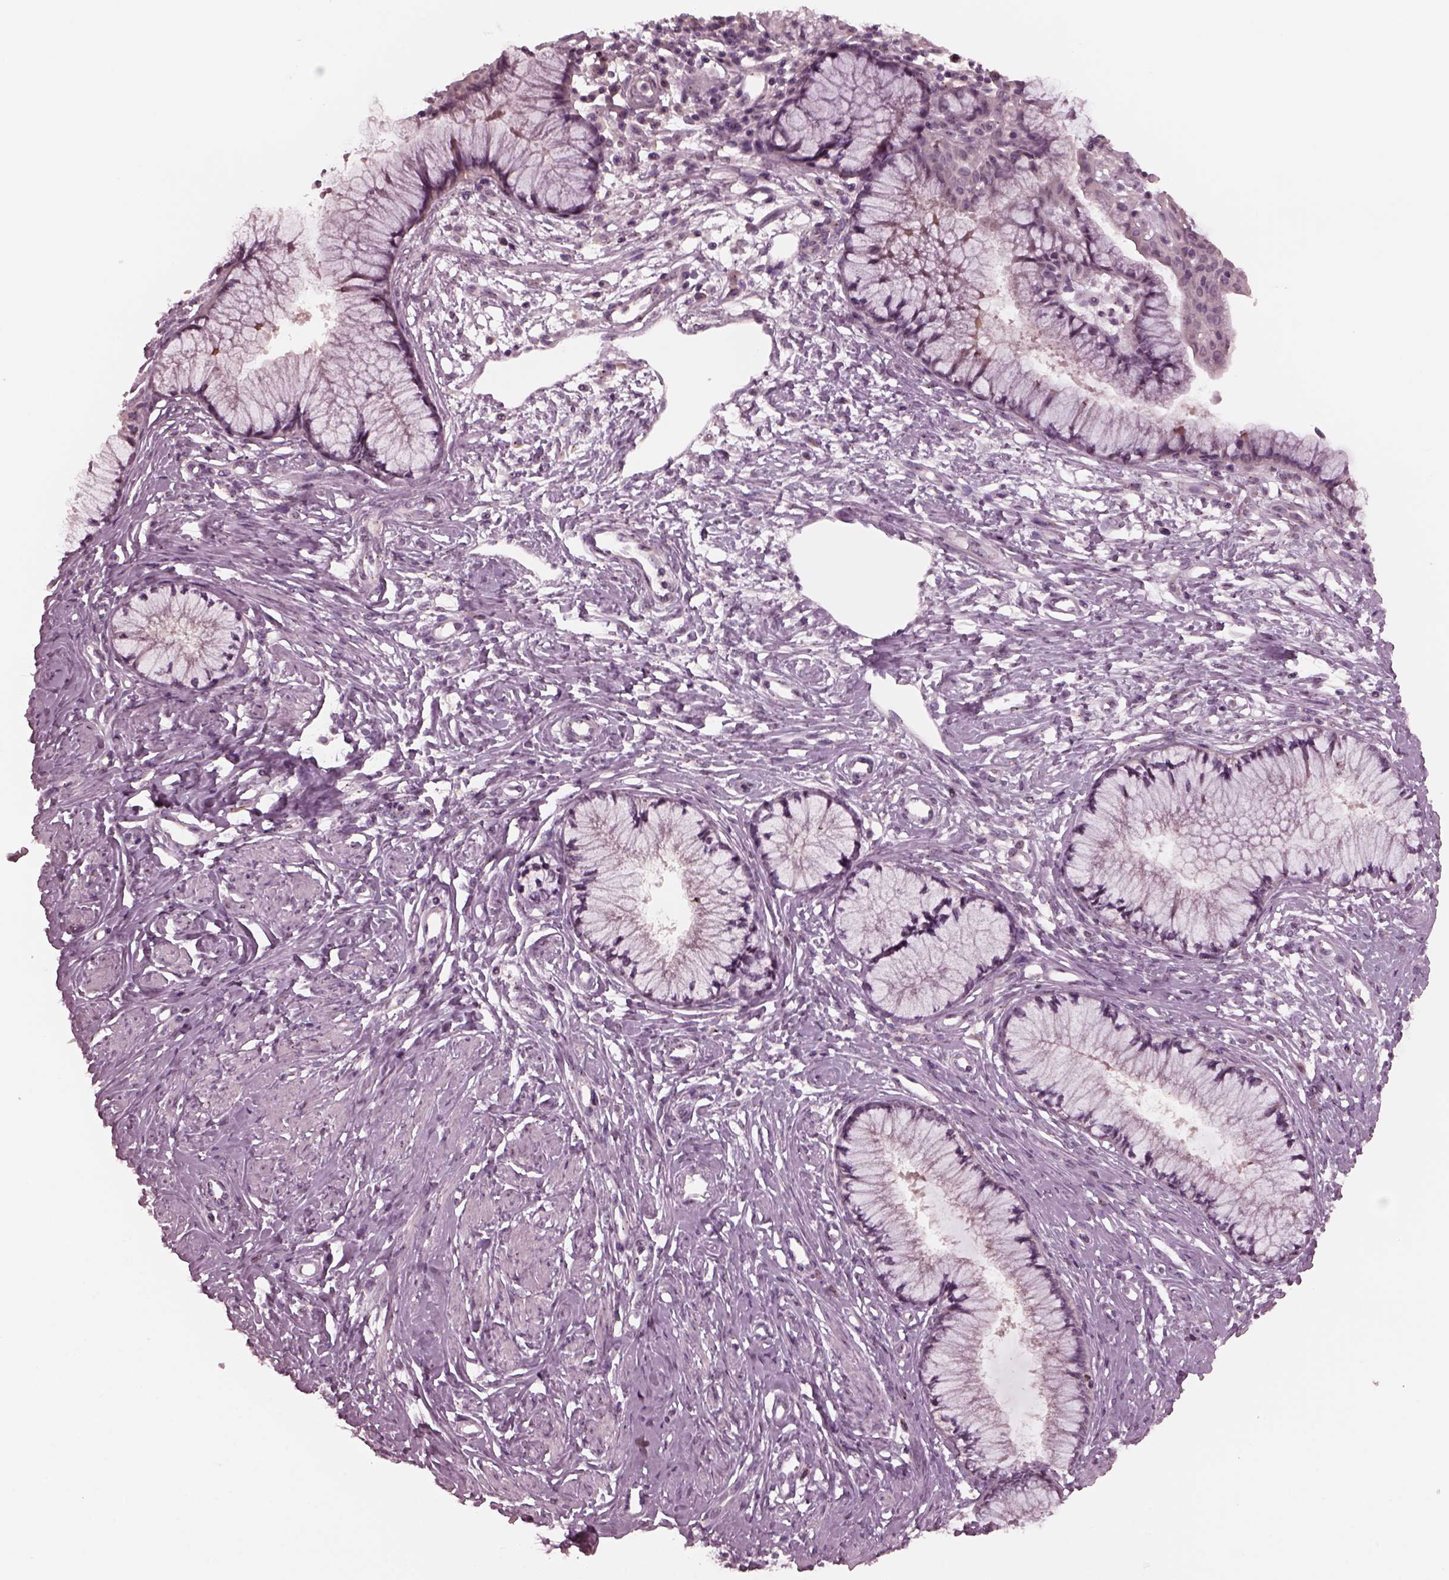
{"staining": {"intensity": "negative", "quantity": "none", "location": "none"}, "tissue": "cervix", "cell_type": "Glandular cells", "image_type": "normal", "snomed": [{"axis": "morphology", "description": "Normal tissue, NOS"}, {"axis": "topography", "description": "Cervix"}], "caption": "Histopathology image shows no significant protein positivity in glandular cells of normal cervix. (DAB IHC with hematoxylin counter stain).", "gene": "SAXO1", "patient": {"sex": "female", "age": 37}}